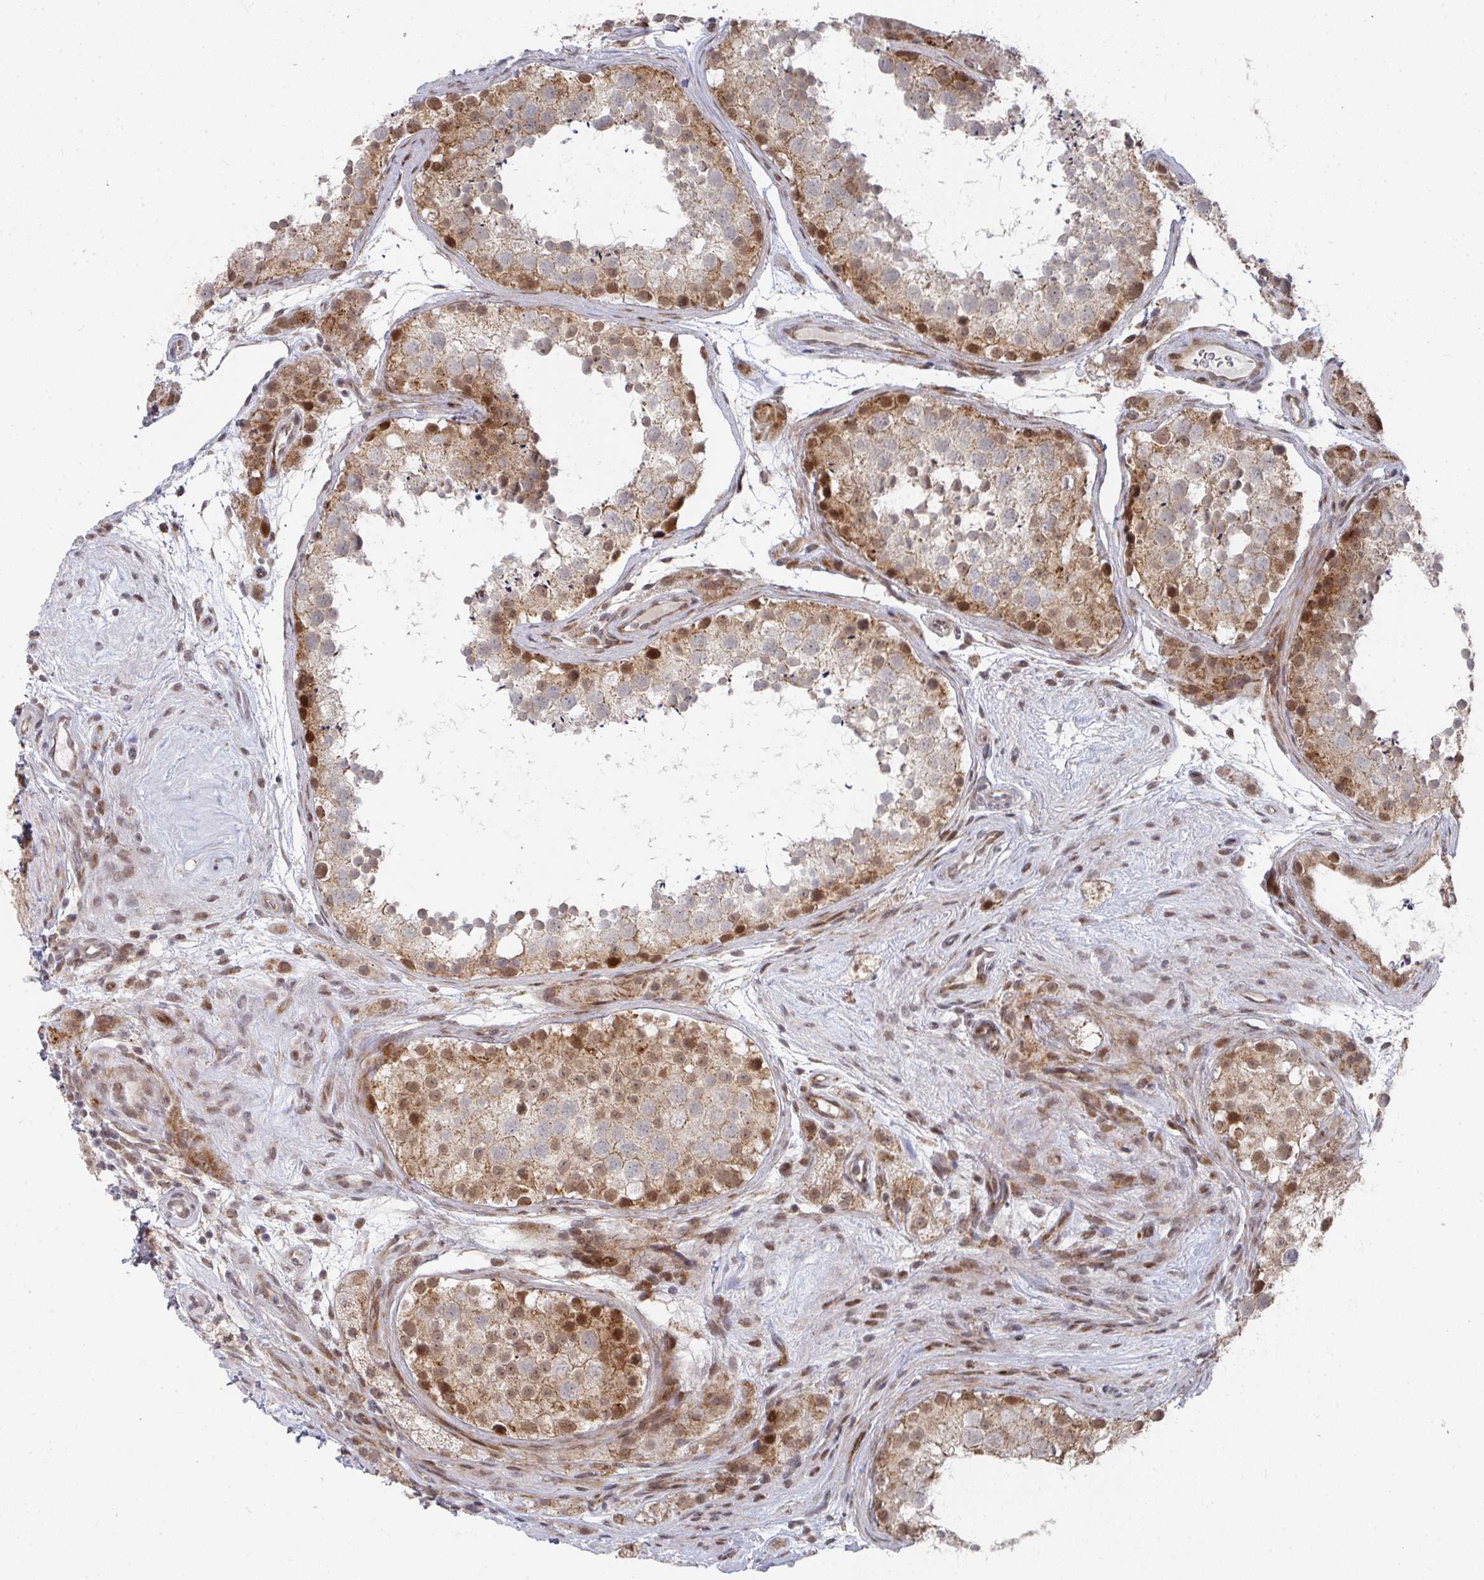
{"staining": {"intensity": "strong", "quantity": "25%-75%", "location": "cytoplasmic/membranous,nuclear"}, "tissue": "testis", "cell_type": "Cells in seminiferous ducts", "image_type": "normal", "snomed": [{"axis": "morphology", "description": "Normal tissue, NOS"}, {"axis": "topography", "description": "Testis"}], "caption": "Strong cytoplasmic/membranous,nuclear expression is appreciated in approximately 25%-75% of cells in seminiferous ducts in unremarkable testis. Immunohistochemistry stains the protein in brown and the nuclei are stained blue.", "gene": "RBBP5", "patient": {"sex": "male", "age": 41}}